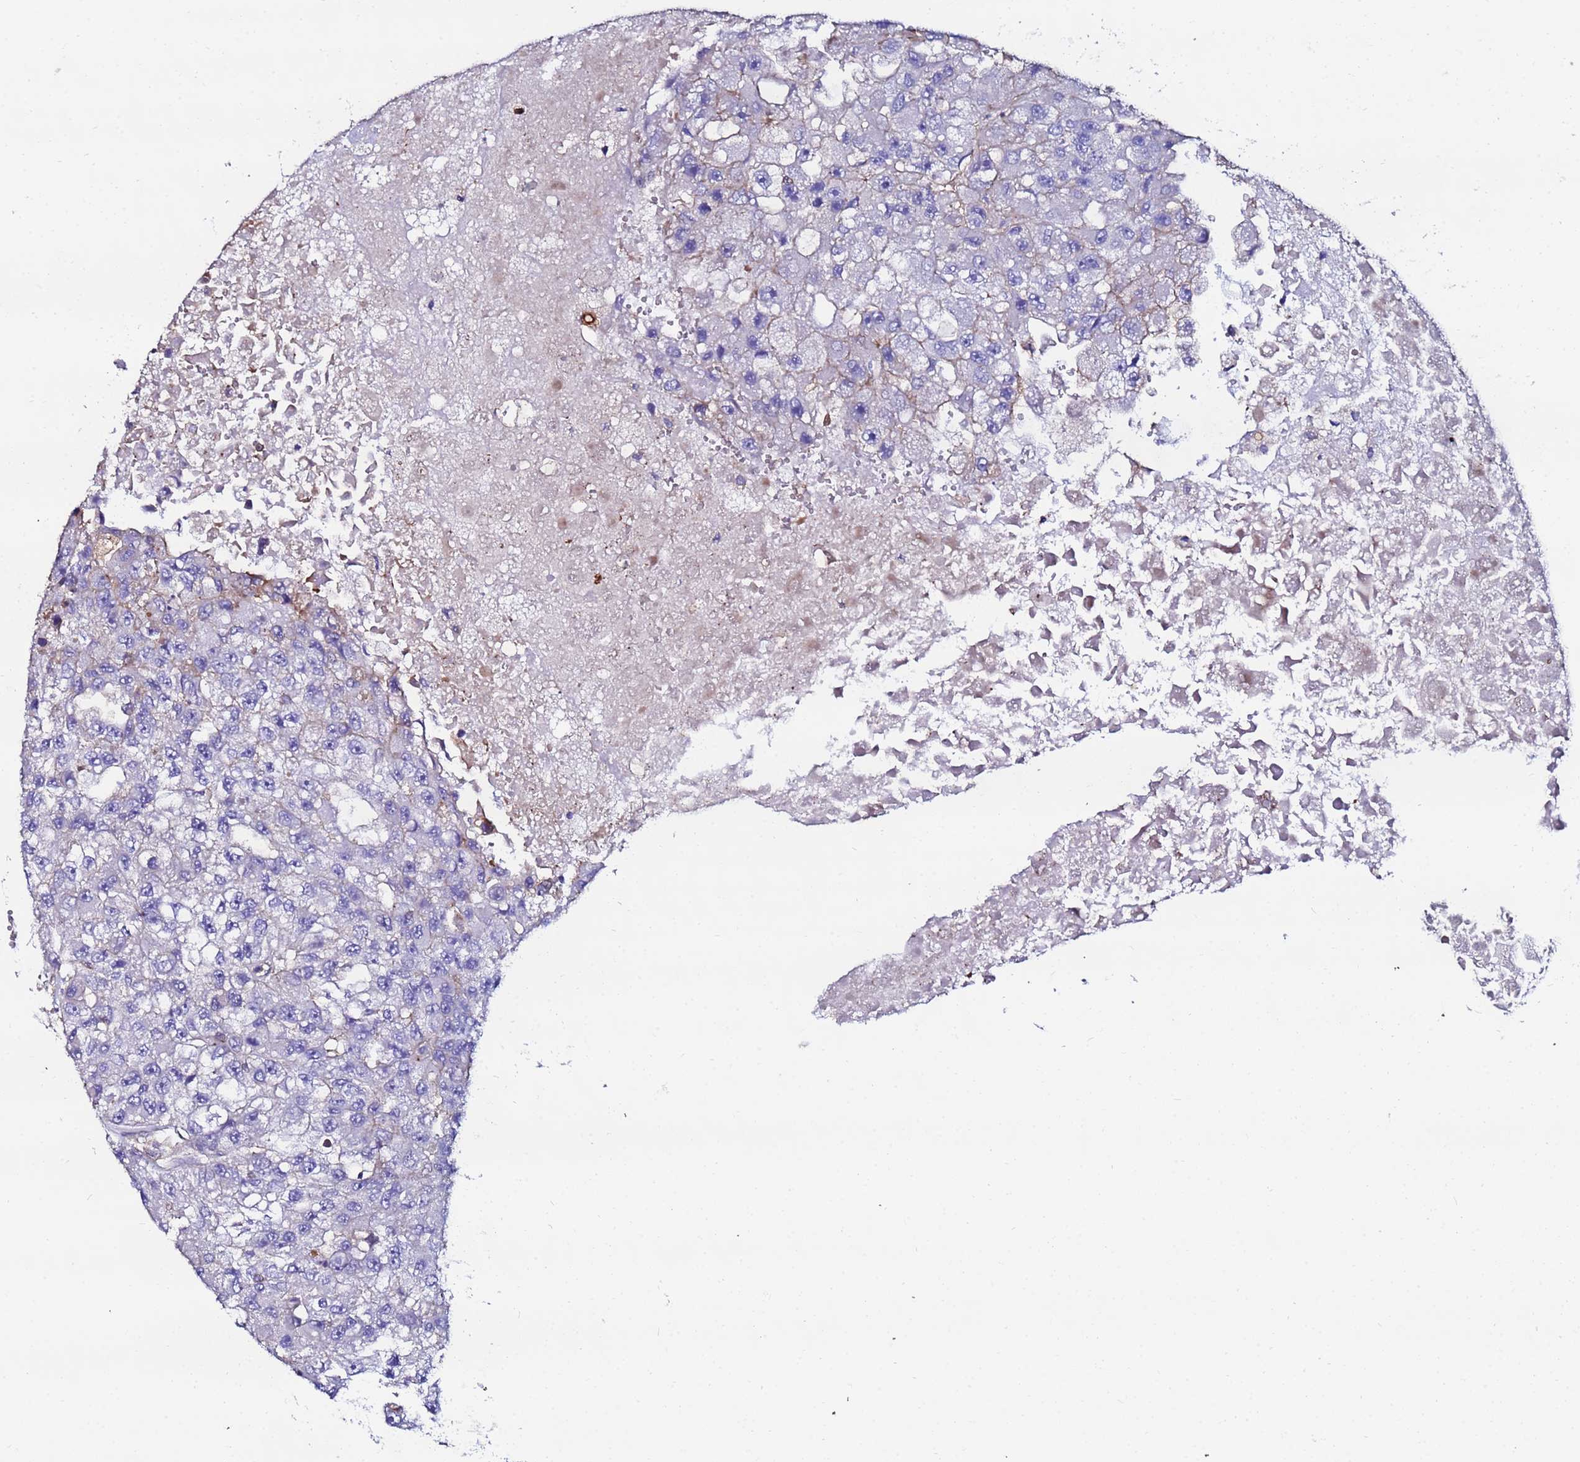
{"staining": {"intensity": "negative", "quantity": "none", "location": "none"}, "tissue": "renal cancer", "cell_type": "Tumor cells", "image_type": "cancer", "snomed": [{"axis": "morphology", "description": "Adenocarcinoma, NOS"}, {"axis": "topography", "description": "Kidney"}], "caption": "IHC of human renal adenocarcinoma shows no staining in tumor cells.", "gene": "POTEE", "patient": {"sex": "male", "age": 63}}